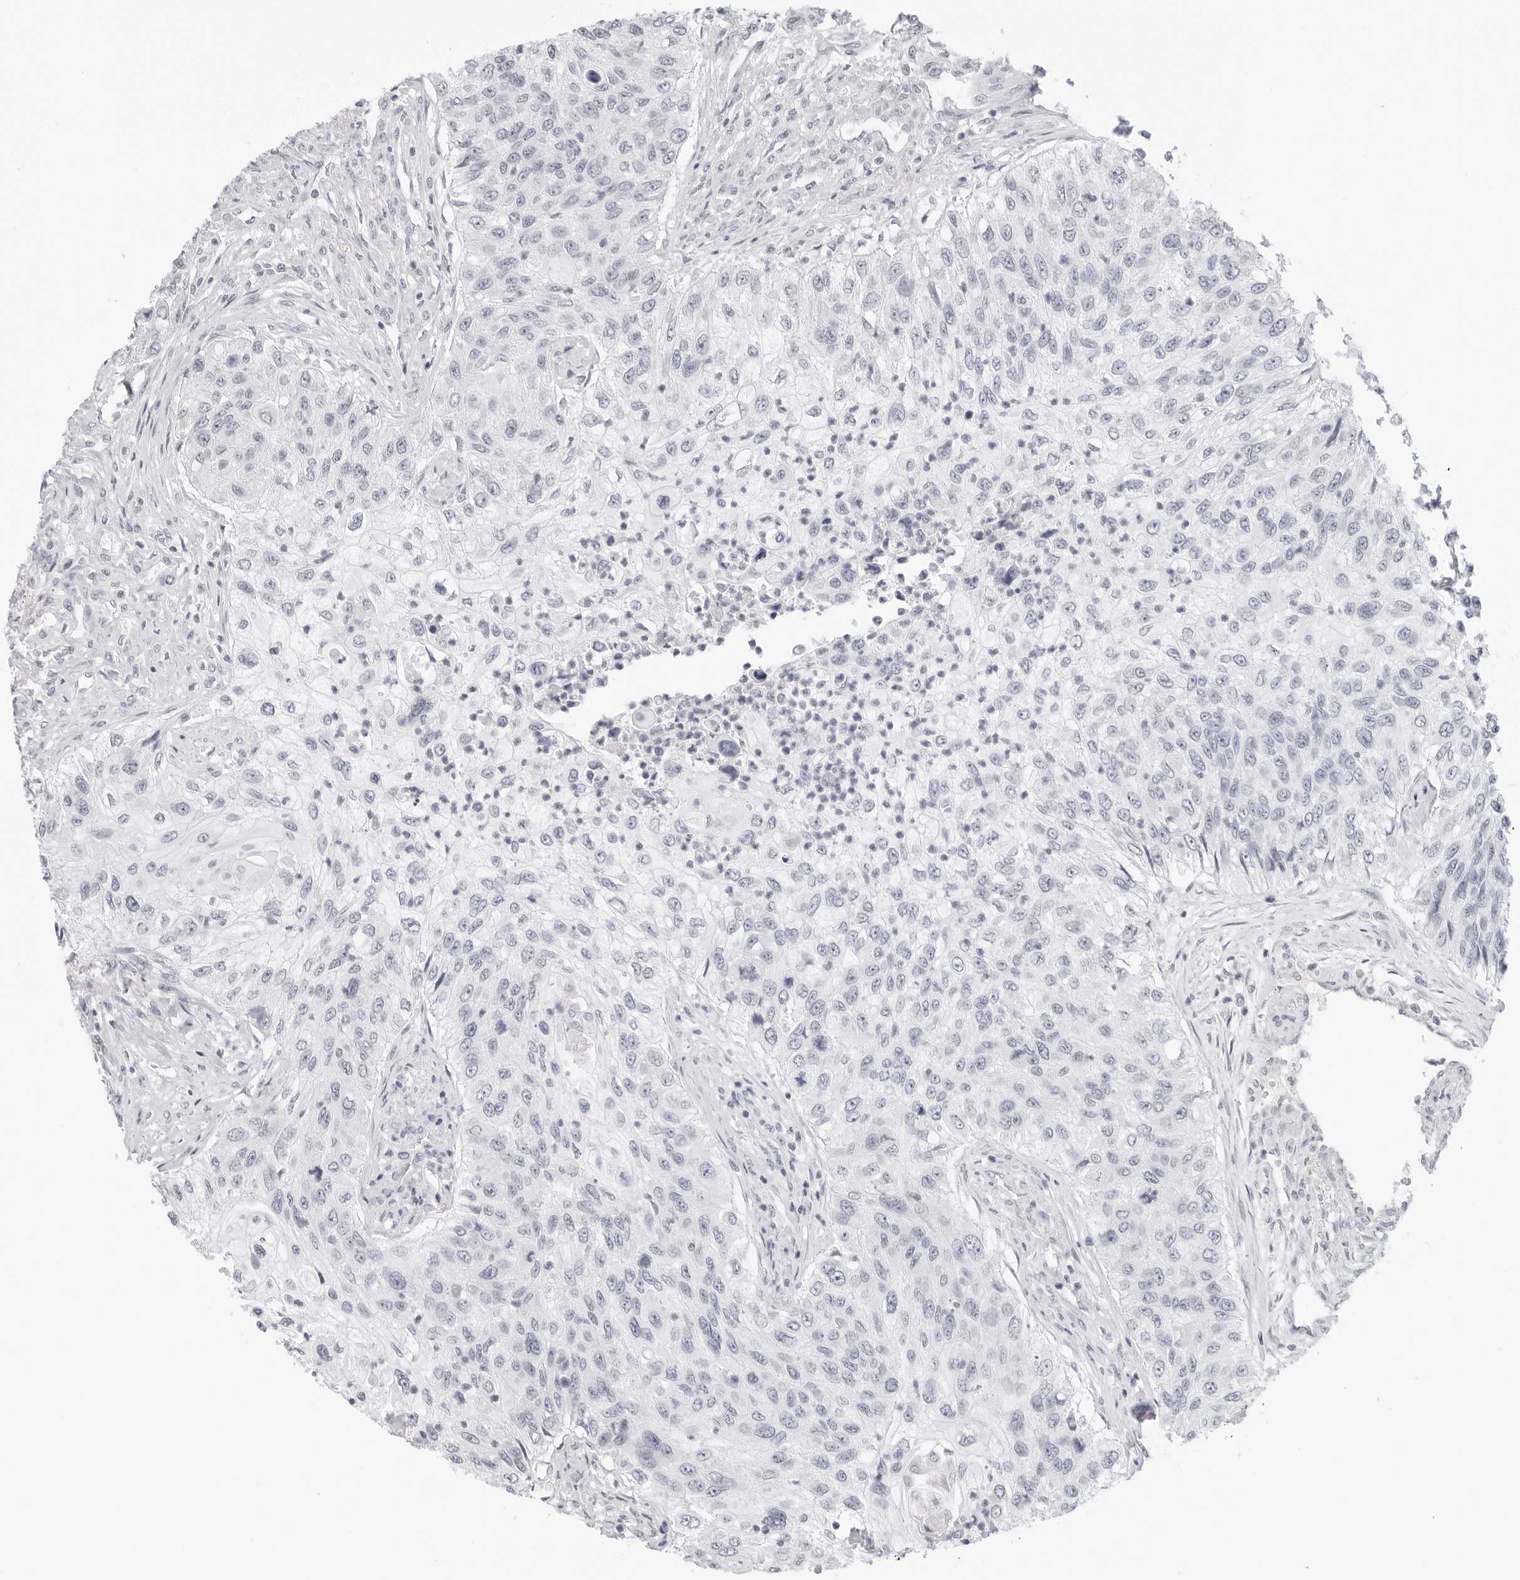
{"staining": {"intensity": "negative", "quantity": "none", "location": "none"}, "tissue": "urothelial cancer", "cell_type": "Tumor cells", "image_type": "cancer", "snomed": [{"axis": "morphology", "description": "Urothelial carcinoma, High grade"}, {"axis": "topography", "description": "Urinary bladder"}], "caption": "IHC photomicrograph of neoplastic tissue: human high-grade urothelial carcinoma stained with DAB reveals no significant protein positivity in tumor cells.", "gene": "EDN2", "patient": {"sex": "female", "age": 60}}